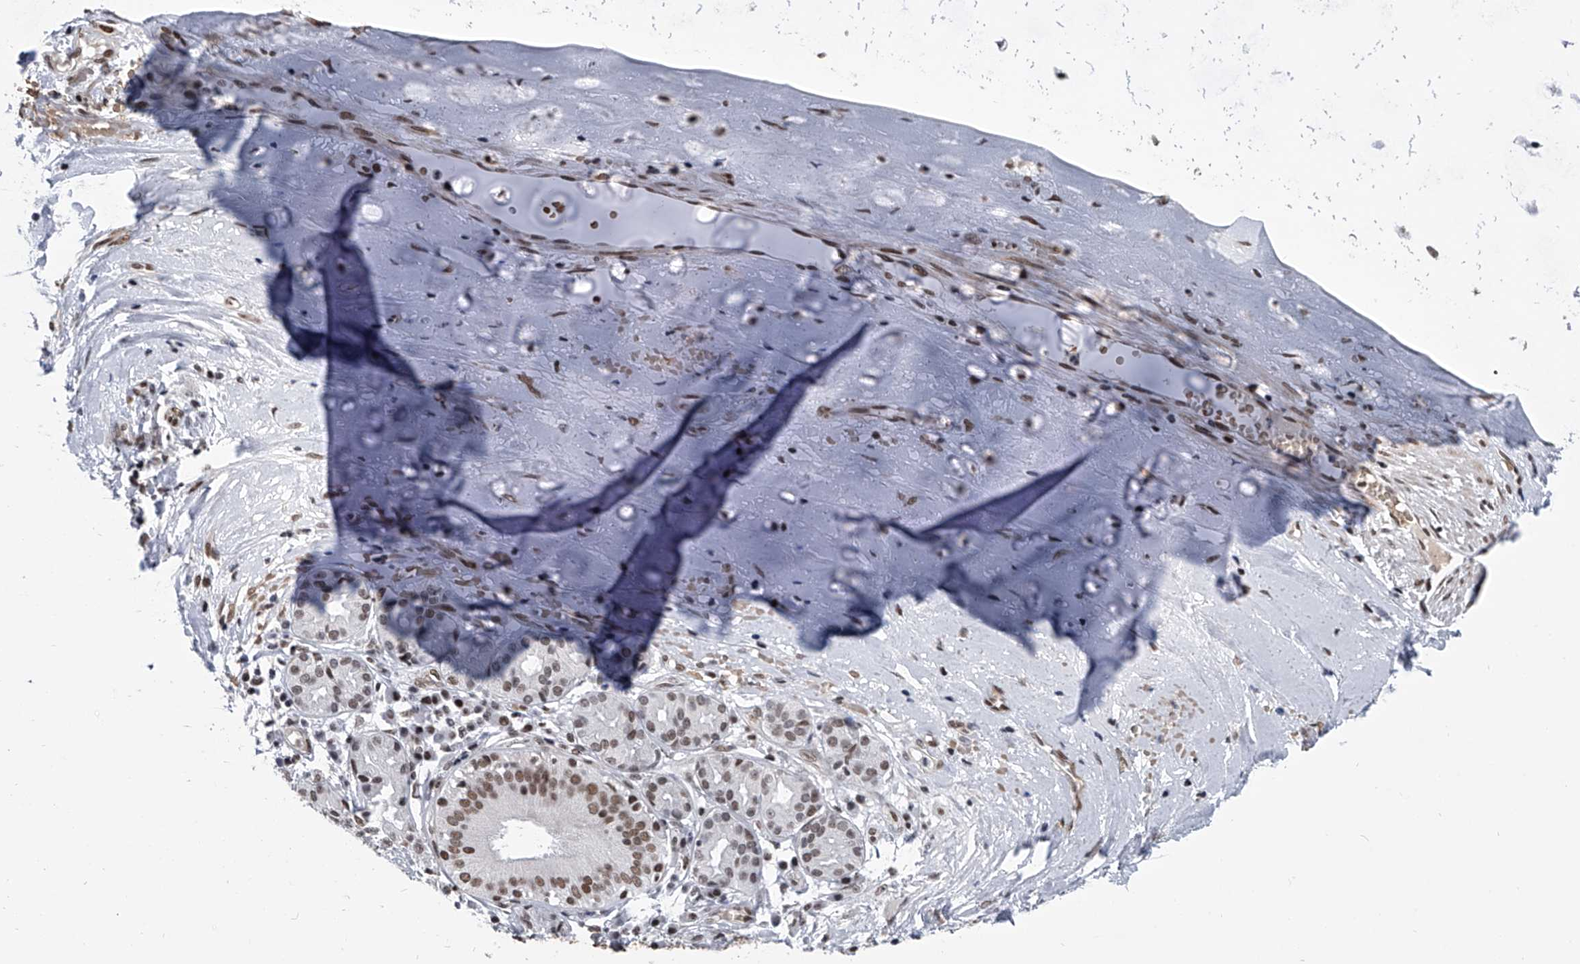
{"staining": {"intensity": "moderate", "quantity": ">75%", "location": "nuclear"}, "tissue": "adipose tissue", "cell_type": "Adipocytes", "image_type": "normal", "snomed": [{"axis": "morphology", "description": "Normal tissue, NOS"}, {"axis": "morphology", "description": "Basal cell carcinoma"}, {"axis": "topography", "description": "Cartilage tissue"}, {"axis": "topography", "description": "Nasopharynx"}, {"axis": "topography", "description": "Oral tissue"}], "caption": "IHC of unremarkable human adipose tissue shows medium levels of moderate nuclear expression in approximately >75% of adipocytes.", "gene": "SIM2", "patient": {"sex": "female", "age": 77}}